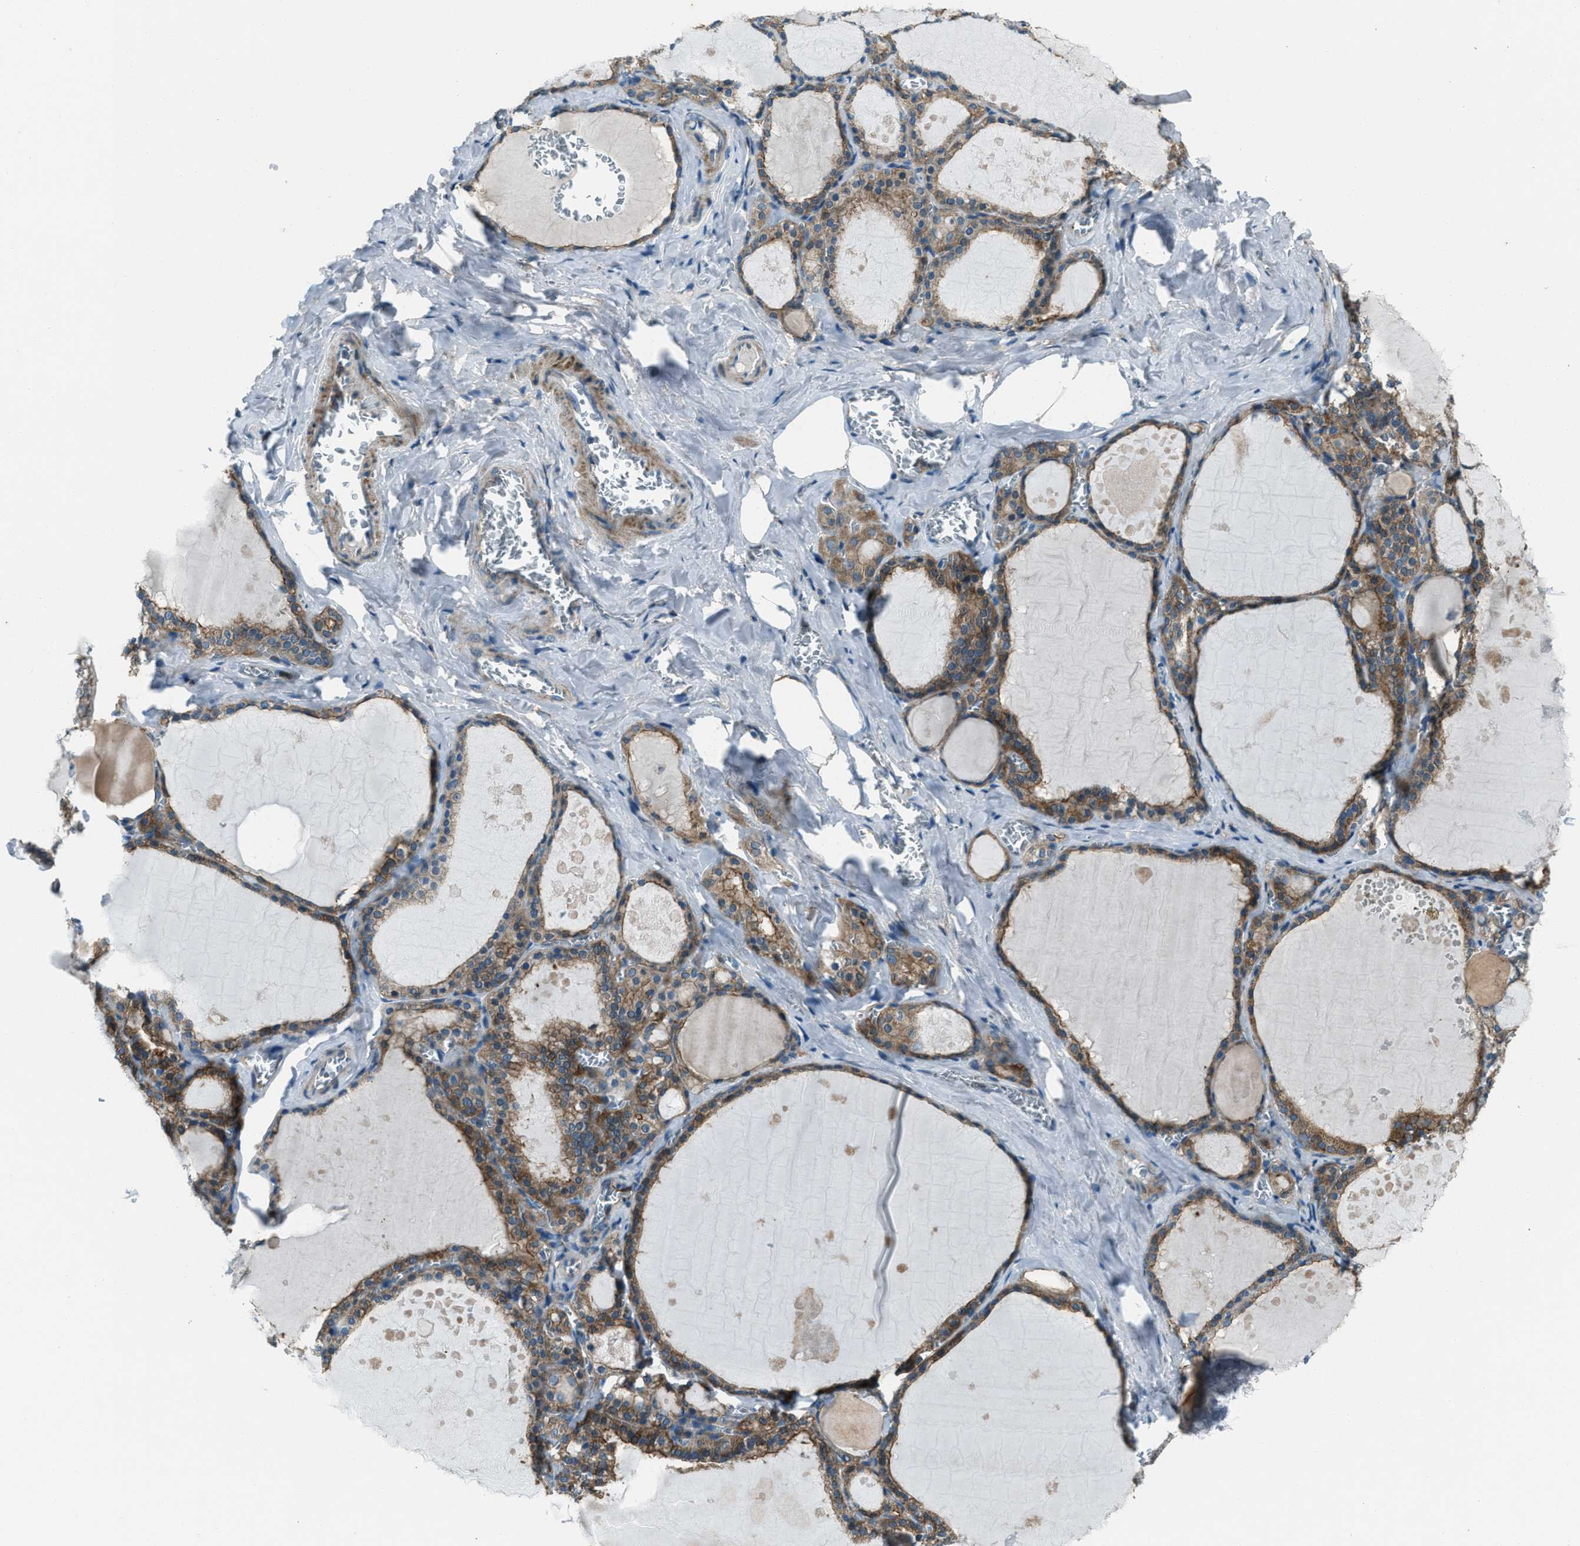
{"staining": {"intensity": "moderate", "quantity": ">75%", "location": "cytoplasmic/membranous"}, "tissue": "thyroid gland", "cell_type": "Glandular cells", "image_type": "normal", "snomed": [{"axis": "morphology", "description": "Normal tissue, NOS"}, {"axis": "topography", "description": "Thyroid gland"}], "caption": "DAB (3,3'-diaminobenzidine) immunohistochemical staining of normal human thyroid gland exhibits moderate cytoplasmic/membranous protein staining in approximately >75% of glandular cells.", "gene": "SVIL", "patient": {"sex": "male", "age": 56}}